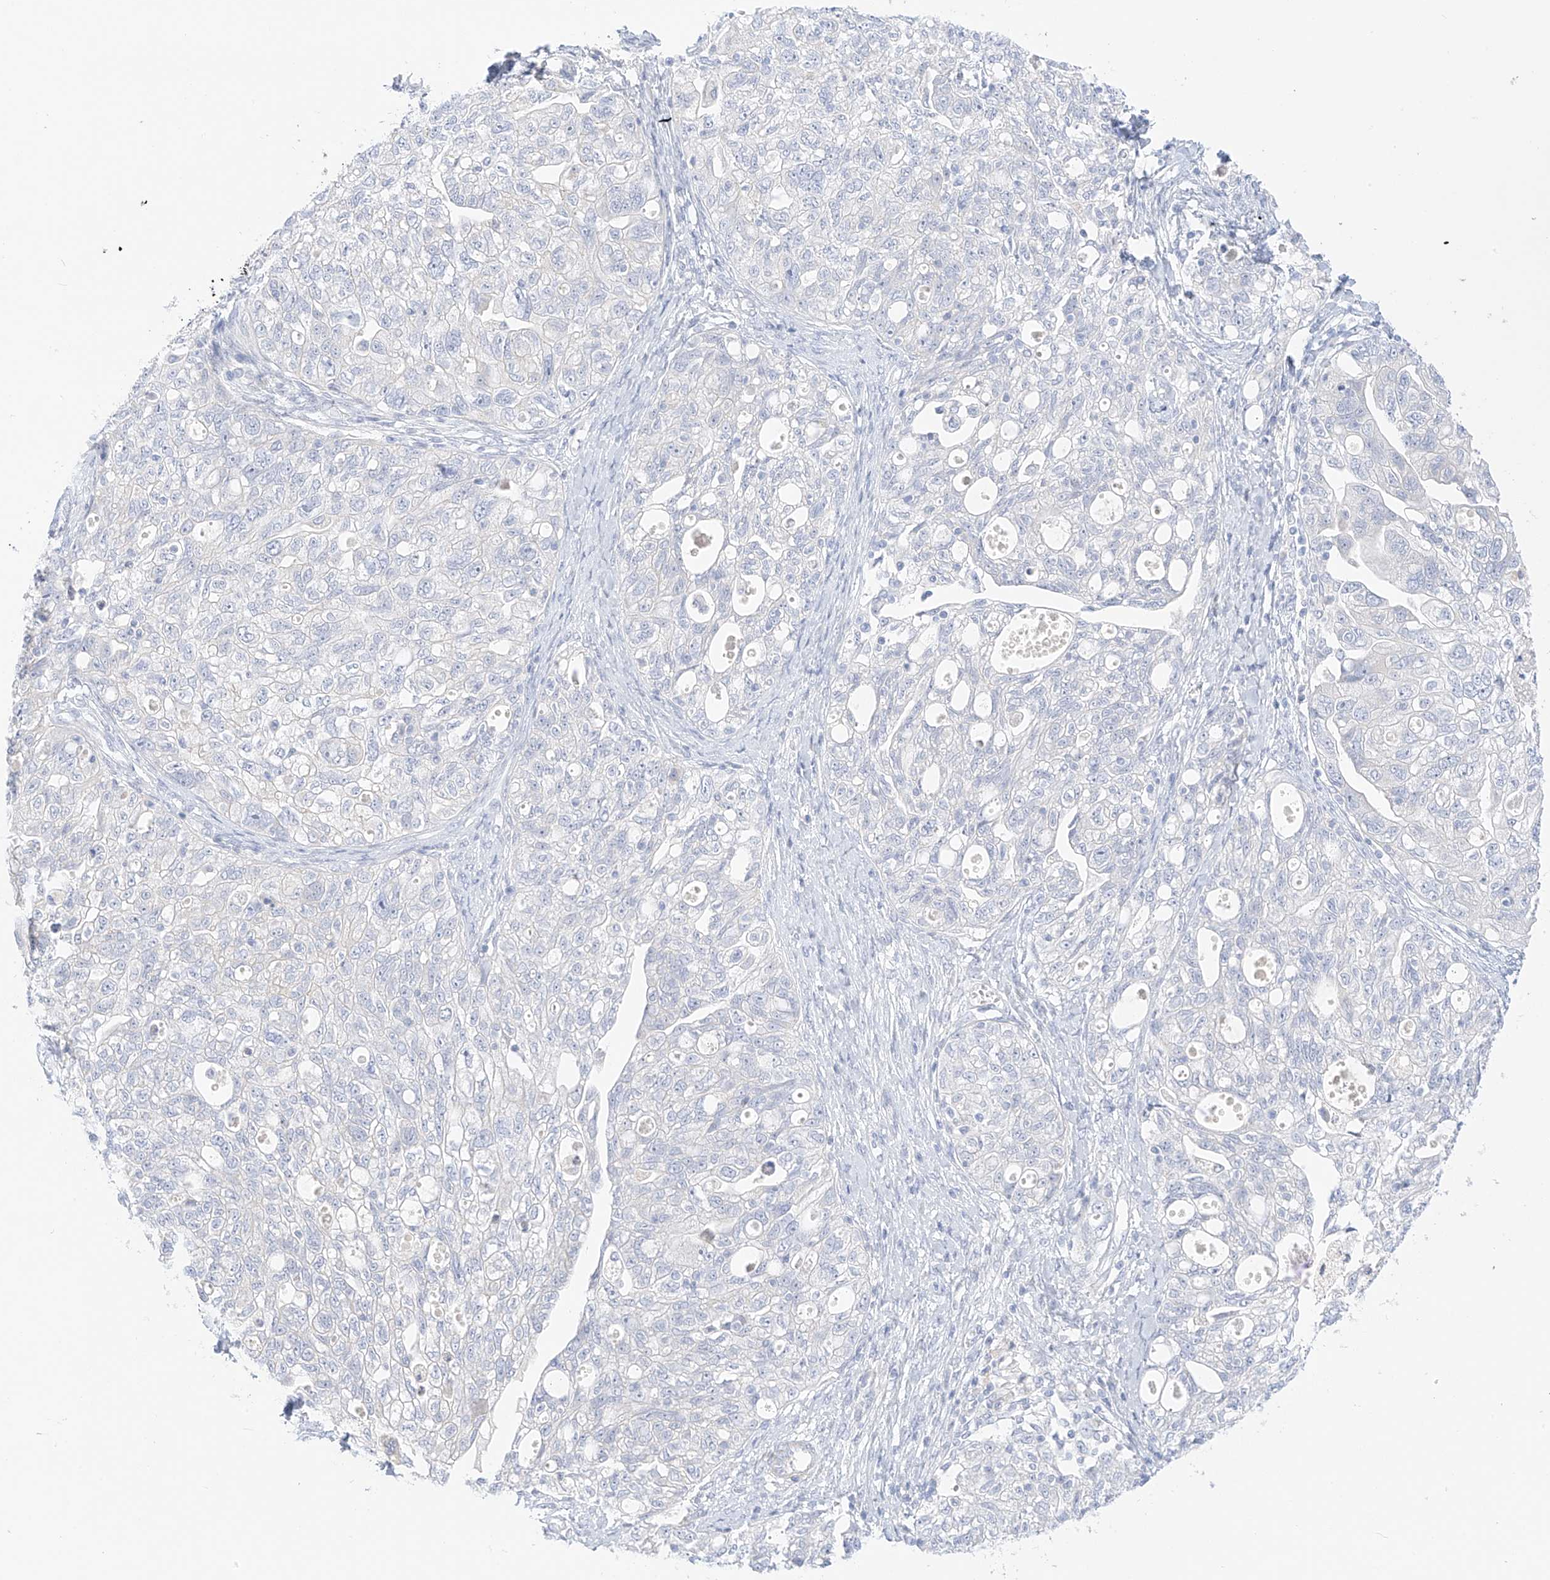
{"staining": {"intensity": "negative", "quantity": "none", "location": "none"}, "tissue": "ovarian cancer", "cell_type": "Tumor cells", "image_type": "cancer", "snomed": [{"axis": "morphology", "description": "Carcinoma, NOS"}, {"axis": "morphology", "description": "Cystadenocarcinoma, serous, NOS"}, {"axis": "topography", "description": "Ovary"}], "caption": "This is an IHC photomicrograph of human ovarian carcinoma. There is no expression in tumor cells.", "gene": "ST3GAL5", "patient": {"sex": "female", "age": 69}}